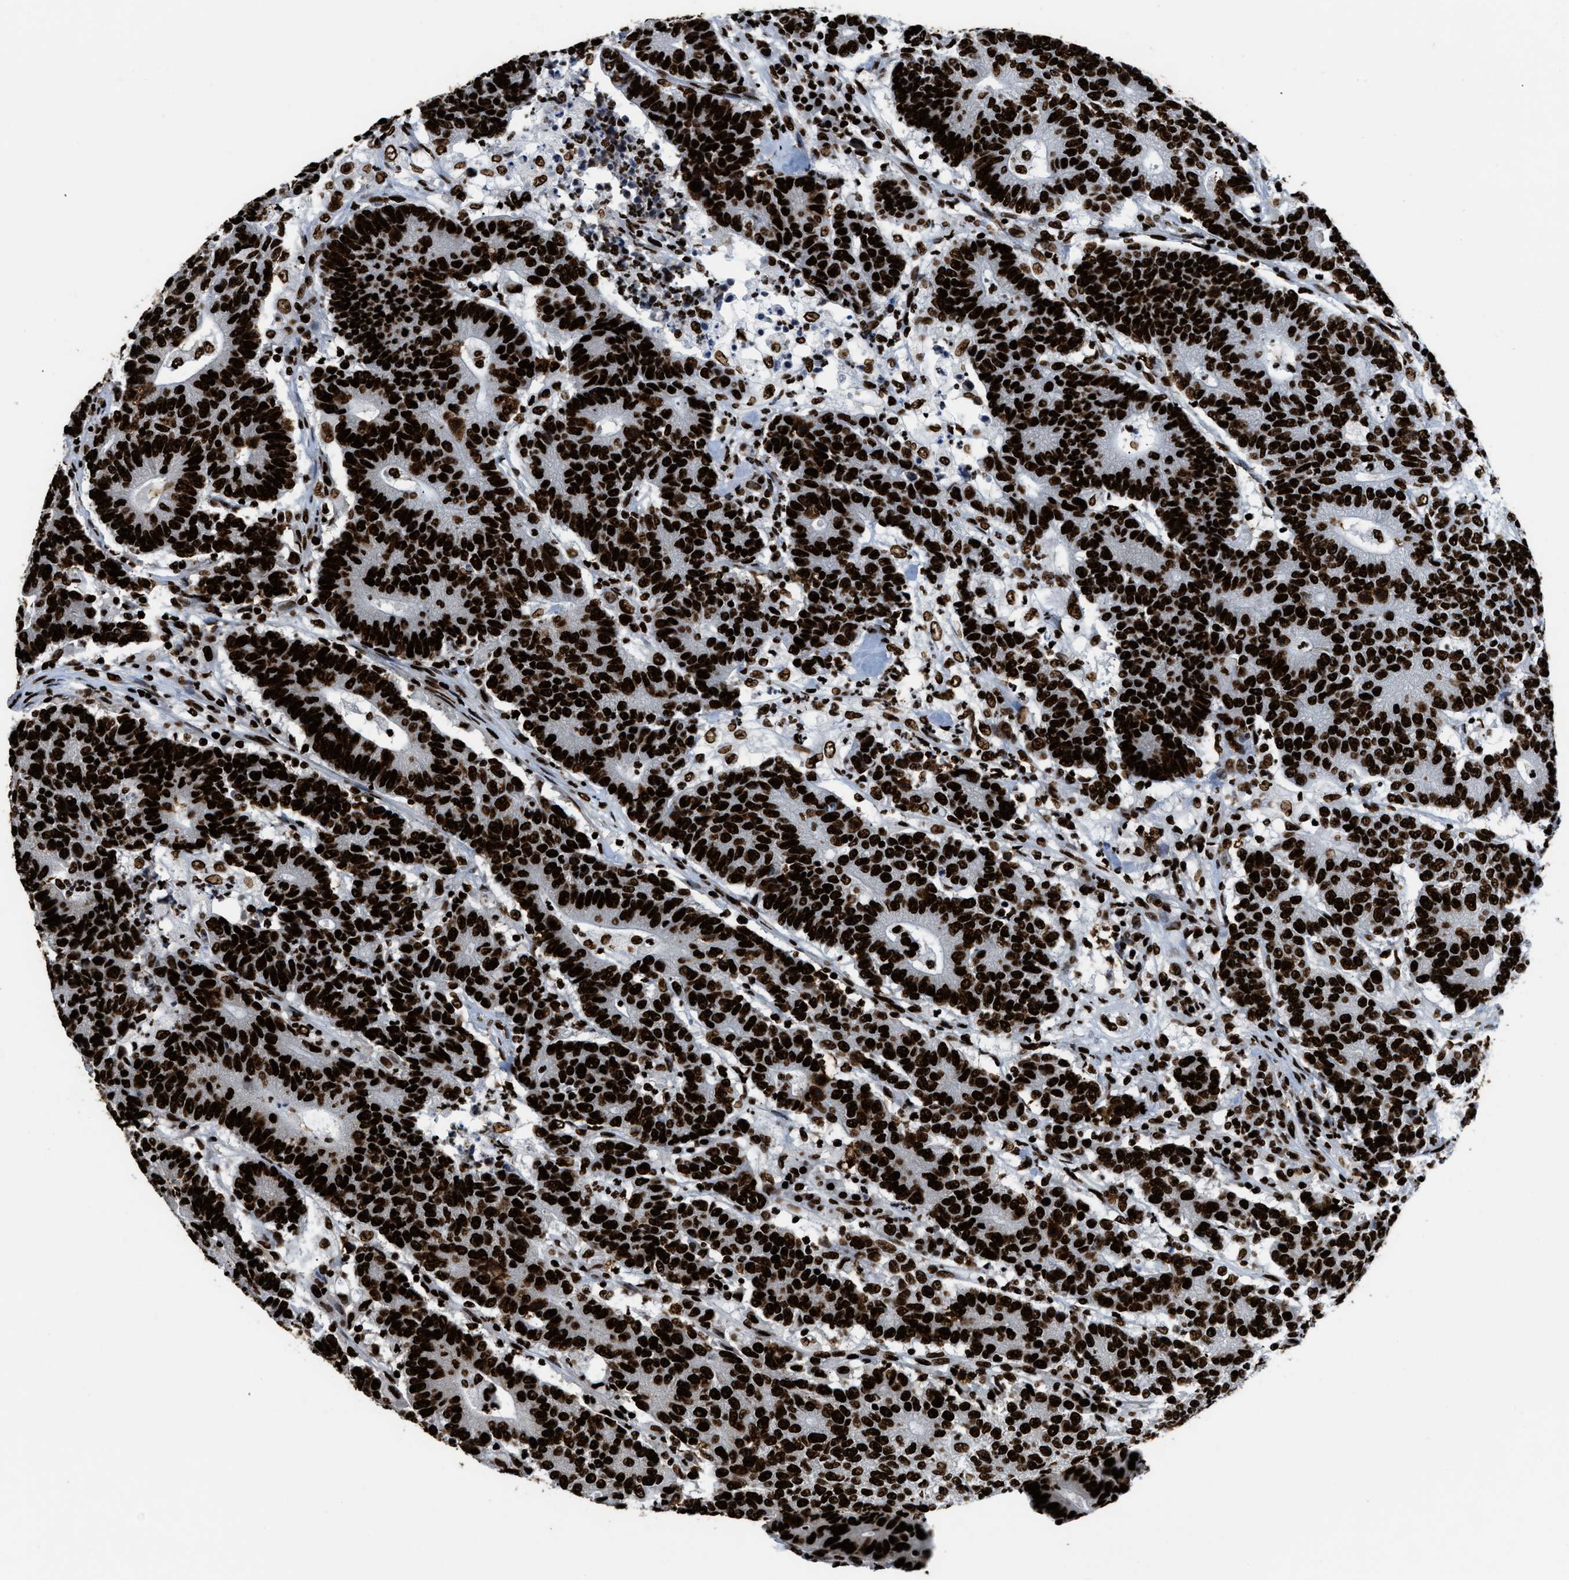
{"staining": {"intensity": "strong", "quantity": ">75%", "location": "nuclear"}, "tissue": "colorectal cancer", "cell_type": "Tumor cells", "image_type": "cancer", "snomed": [{"axis": "morphology", "description": "Normal tissue, NOS"}, {"axis": "morphology", "description": "Adenocarcinoma, NOS"}, {"axis": "topography", "description": "Colon"}], "caption": "Brown immunohistochemical staining in human colorectal cancer (adenocarcinoma) exhibits strong nuclear positivity in approximately >75% of tumor cells.", "gene": "HNRNPM", "patient": {"sex": "female", "age": 75}}